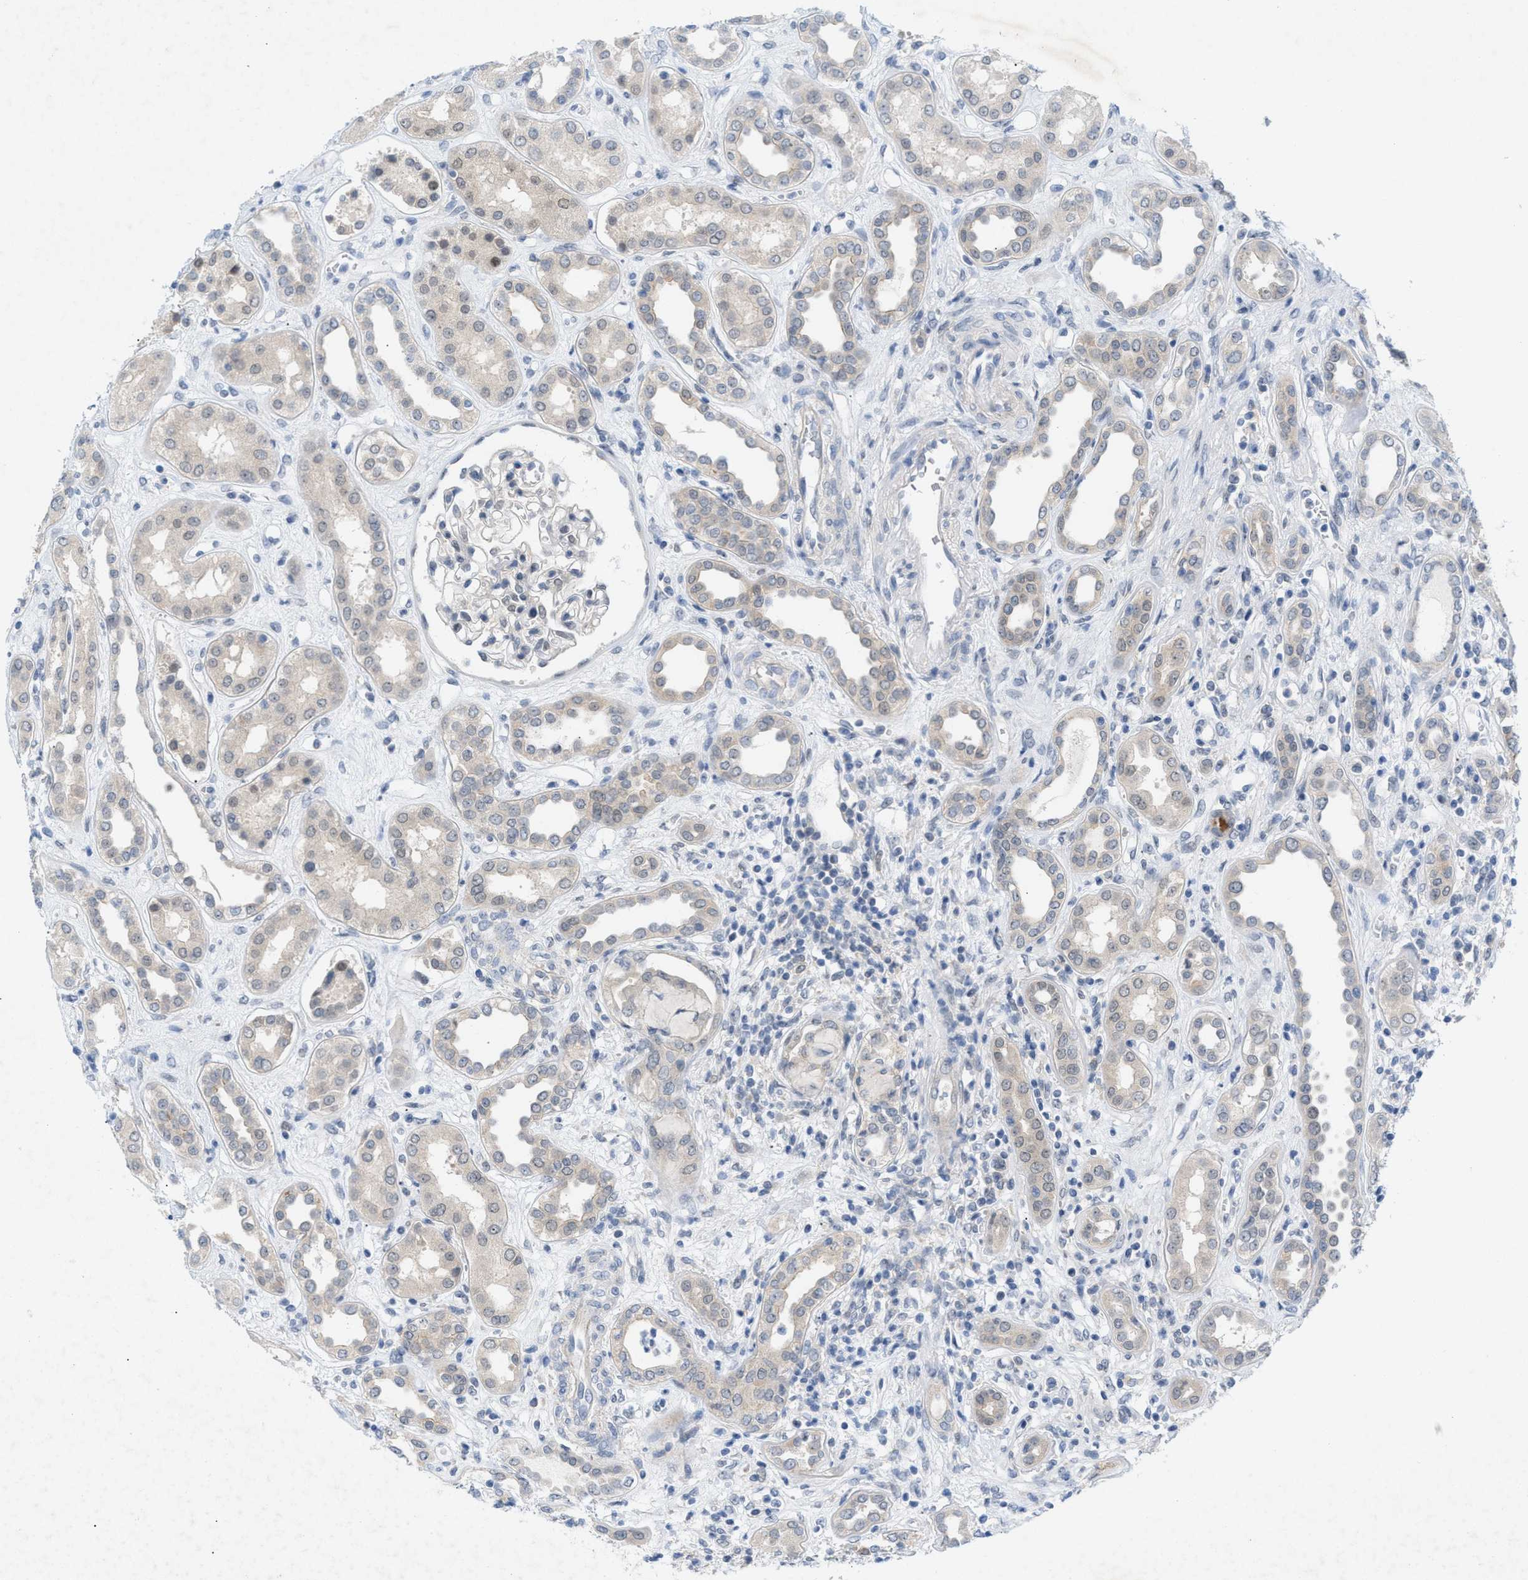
{"staining": {"intensity": "weak", "quantity": "<25%", "location": "nuclear"}, "tissue": "kidney", "cell_type": "Cells in glomeruli", "image_type": "normal", "snomed": [{"axis": "morphology", "description": "Normal tissue, NOS"}, {"axis": "topography", "description": "Kidney"}], "caption": "Kidney stained for a protein using immunohistochemistry (IHC) exhibits no expression cells in glomeruli.", "gene": "WIPI2", "patient": {"sex": "male", "age": 59}}